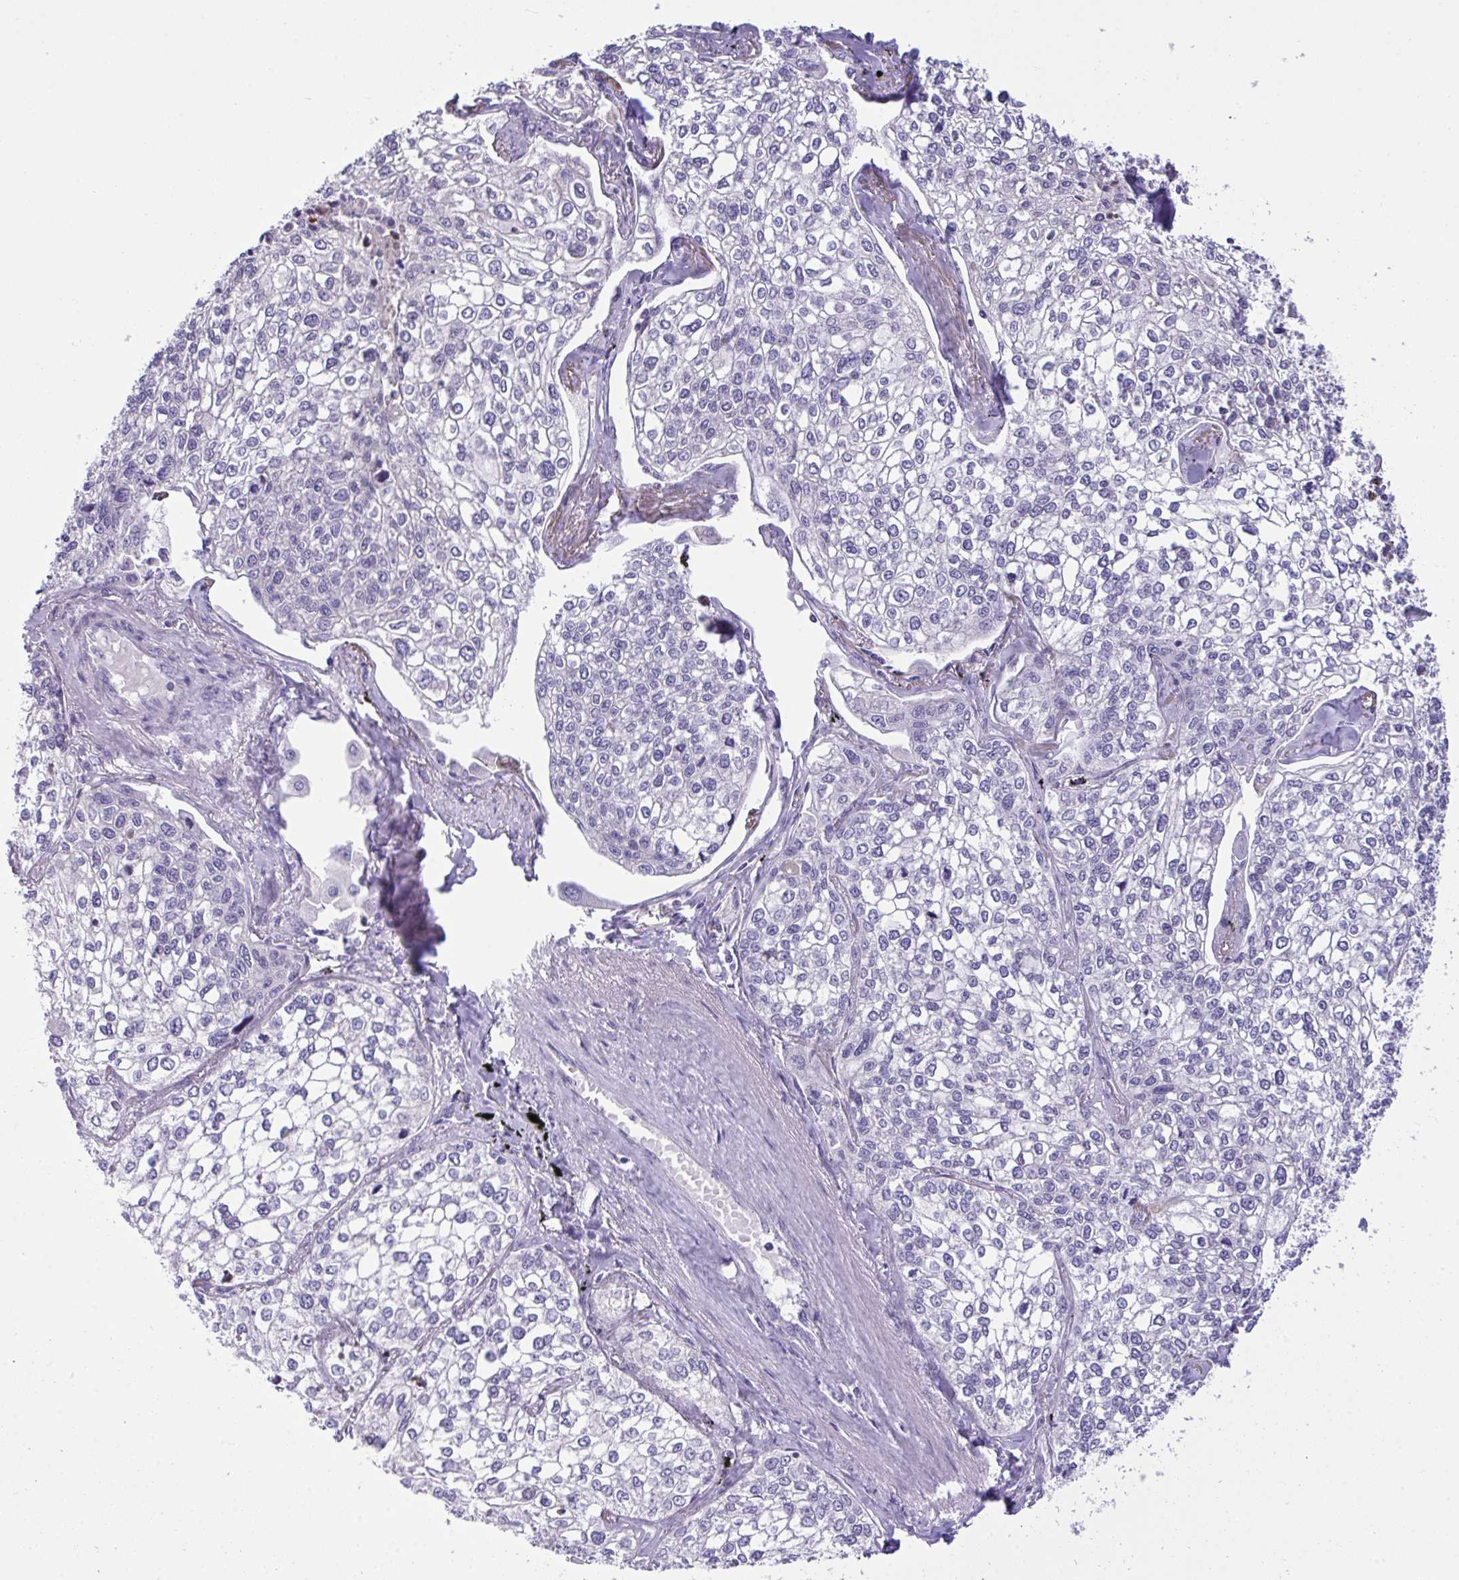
{"staining": {"intensity": "negative", "quantity": "none", "location": "none"}, "tissue": "lung cancer", "cell_type": "Tumor cells", "image_type": "cancer", "snomed": [{"axis": "morphology", "description": "Squamous cell carcinoma, NOS"}, {"axis": "topography", "description": "Lung"}], "caption": "Human lung cancer stained for a protein using immunohistochemistry displays no positivity in tumor cells.", "gene": "WDR97", "patient": {"sex": "male", "age": 74}}